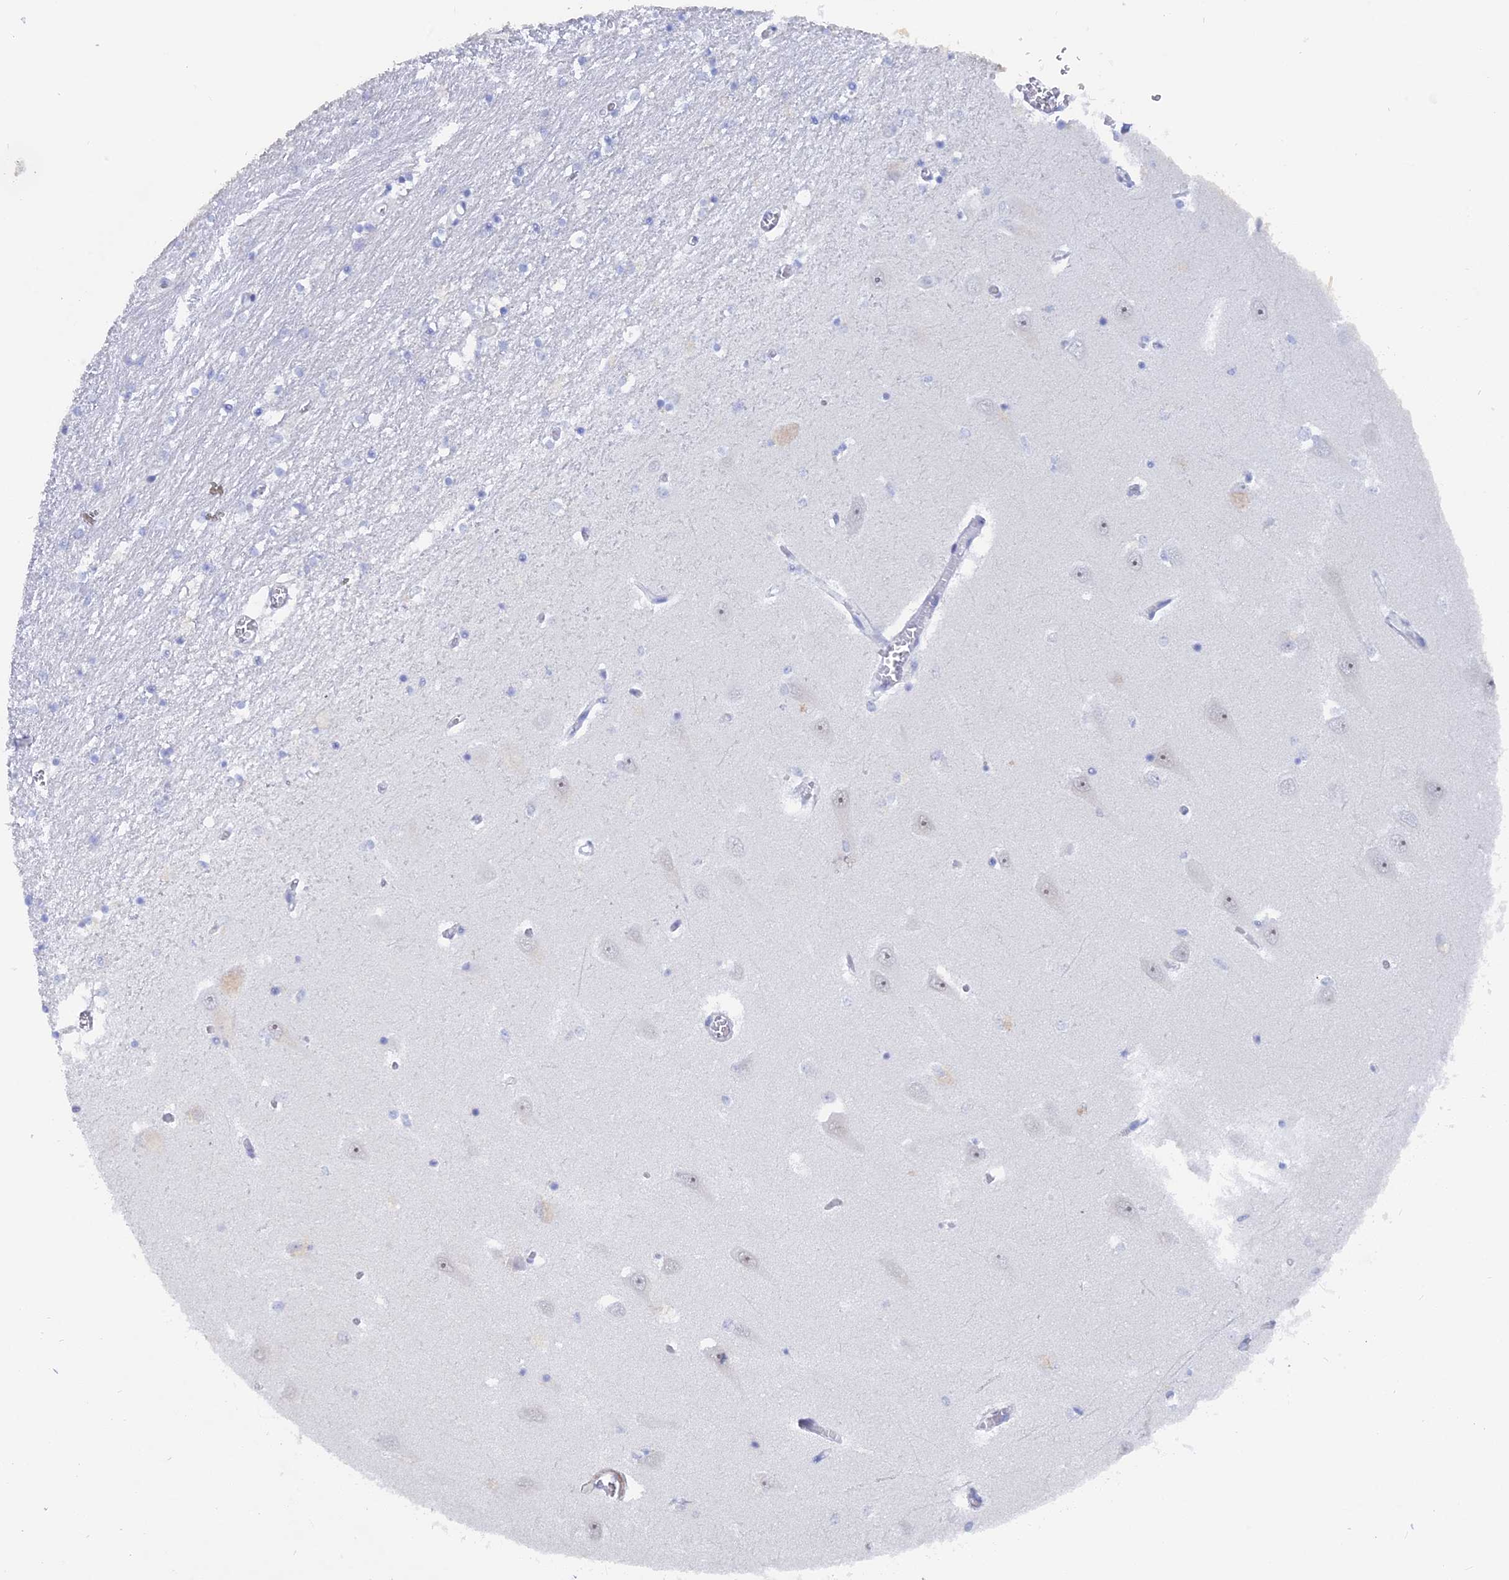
{"staining": {"intensity": "negative", "quantity": "none", "location": "none"}, "tissue": "hippocampus", "cell_type": "Glial cells", "image_type": "normal", "snomed": [{"axis": "morphology", "description": "Normal tissue, NOS"}, {"axis": "topography", "description": "Hippocampus"}], "caption": "This is an immunohistochemistry micrograph of benign hippocampus. There is no expression in glial cells.", "gene": "BRD2", "patient": {"sex": "male", "age": 70}}